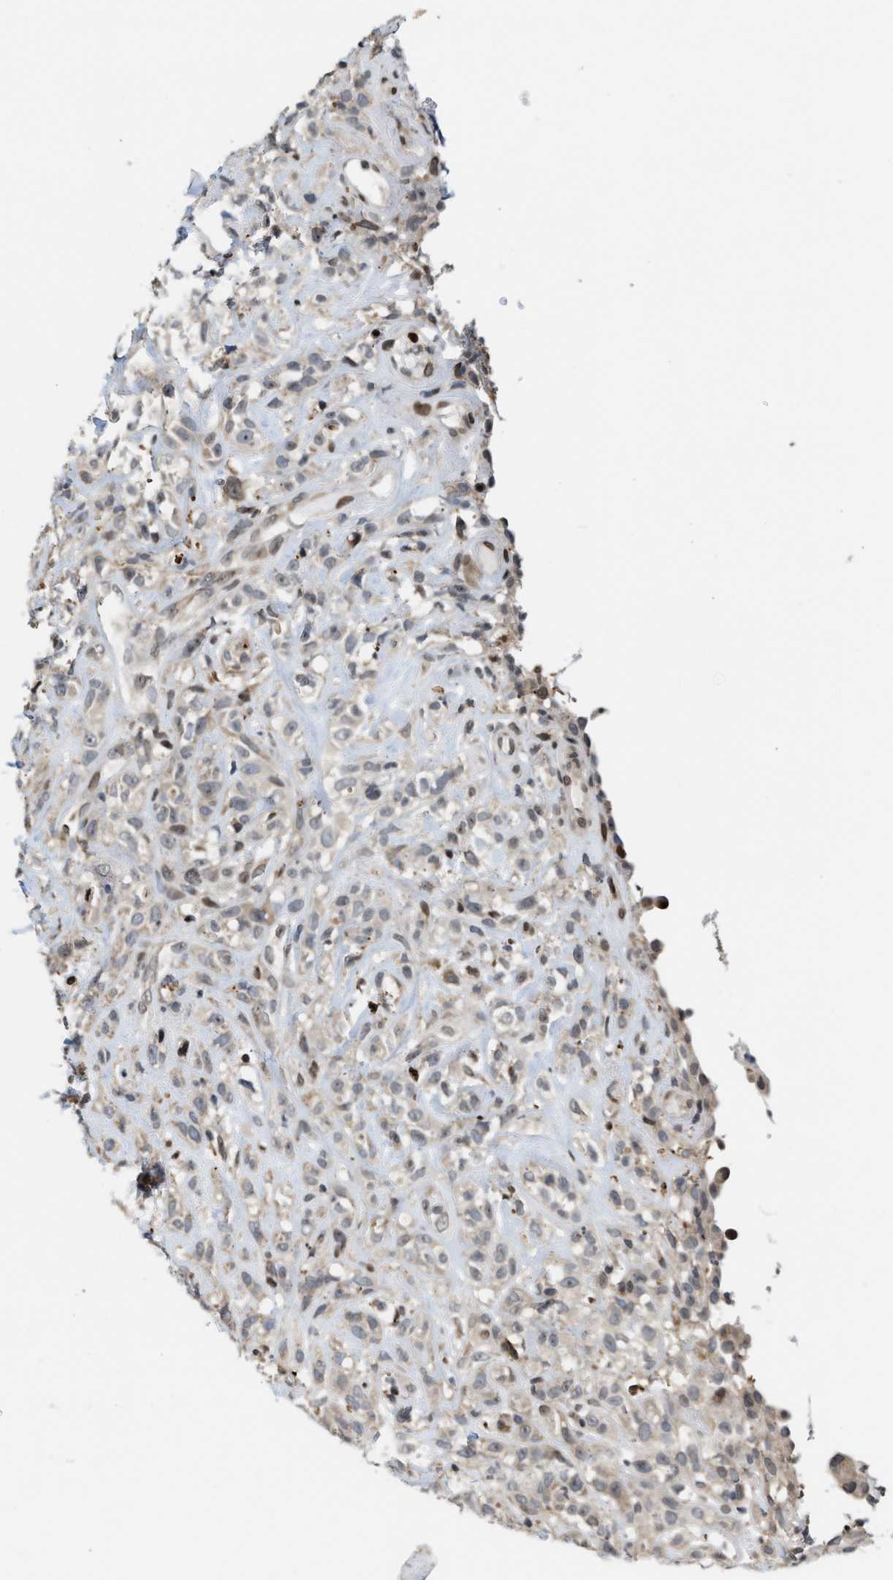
{"staining": {"intensity": "weak", "quantity": "25%-75%", "location": "cytoplasmic/membranous"}, "tissue": "head and neck cancer", "cell_type": "Tumor cells", "image_type": "cancer", "snomed": [{"axis": "morphology", "description": "Normal tissue, NOS"}, {"axis": "morphology", "description": "Squamous cell carcinoma, NOS"}, {"axis": "topography", "description": "Cartilage tissue"}, {"axis": "topography", "description": "Head-Neck"}], "caption": "This is an image of immunohistochemistry staining of head and neck squamous cell carcinoma, which shows weak staining in the cytoplasmic/membranous of tumor cells.", "gene": "PDZD2", "patient": {"sex": "male", "age": 62}}